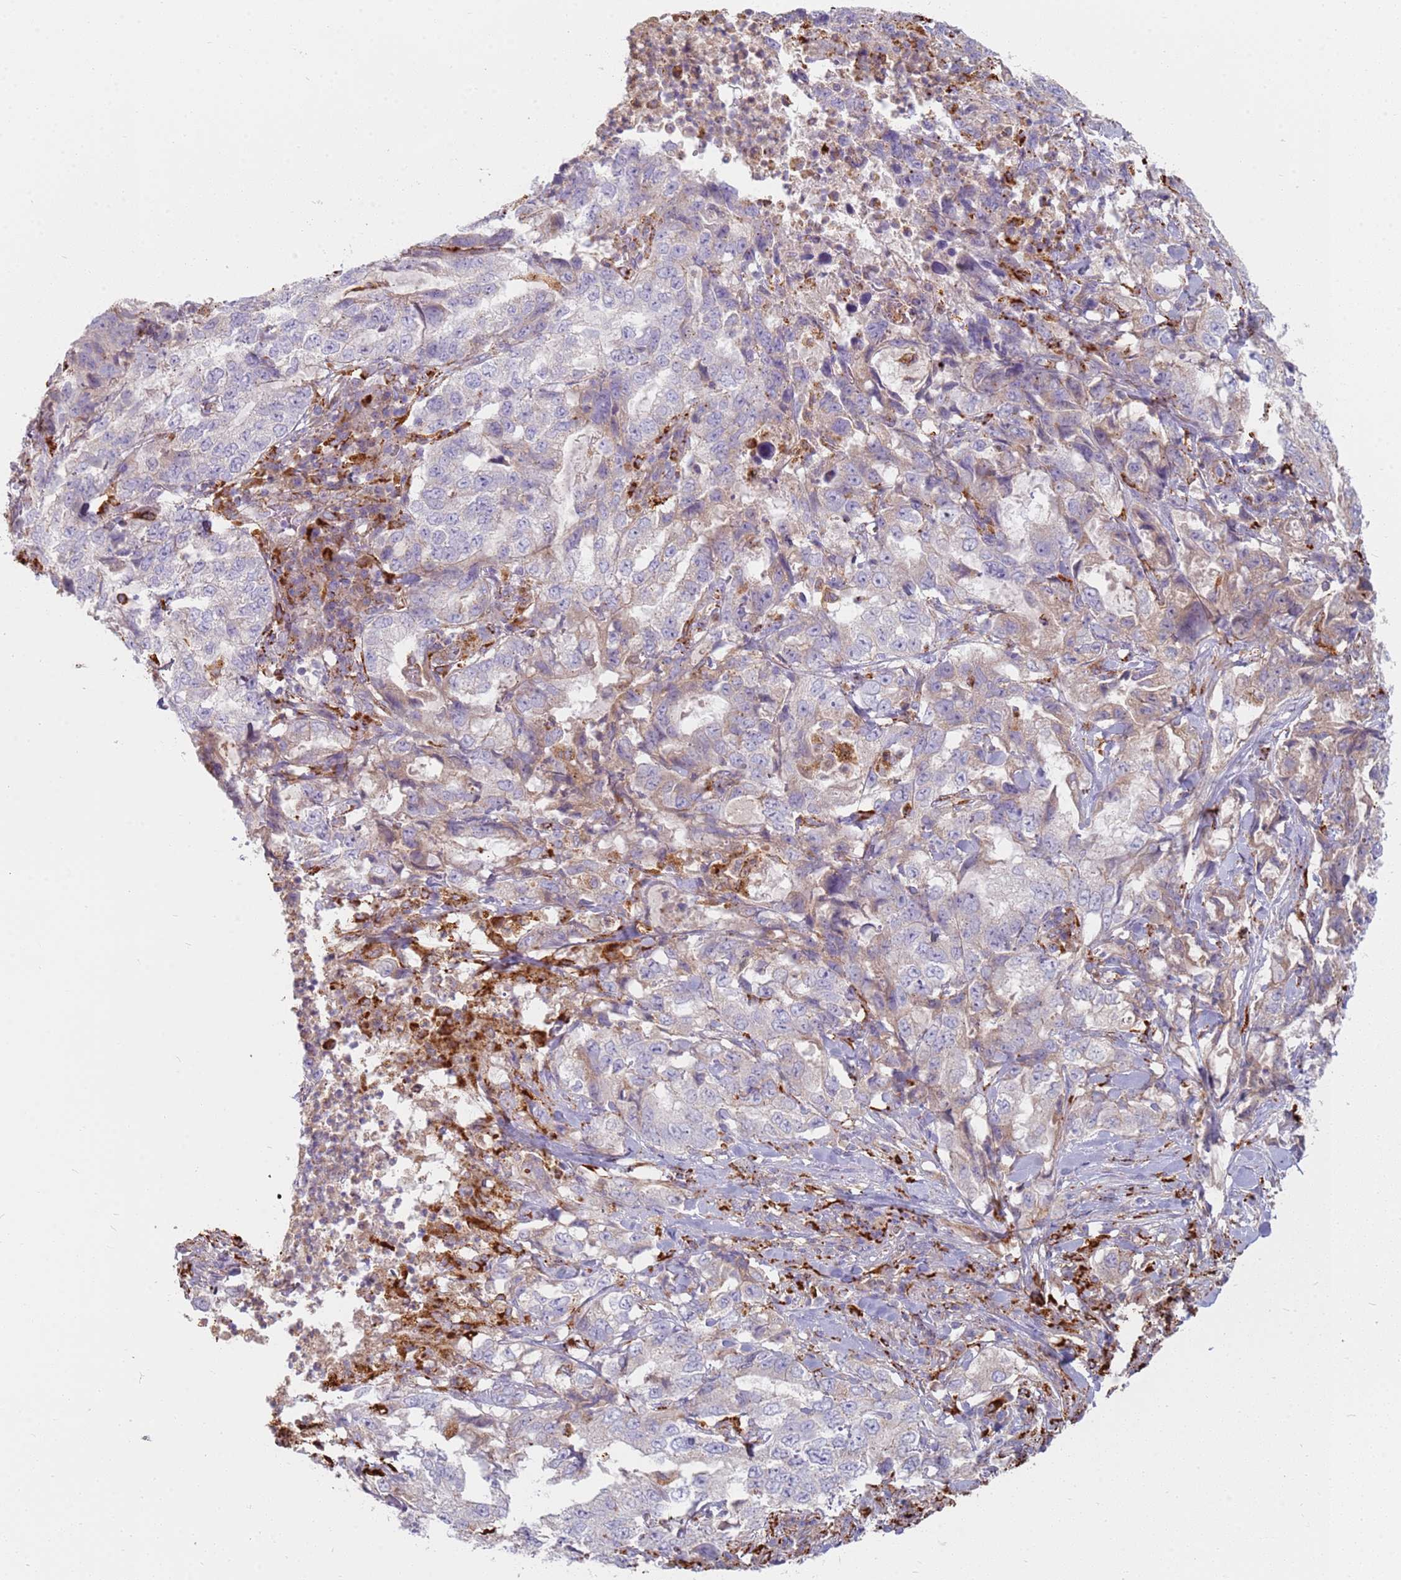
{"staining": {"intensity": "weak", "quantity": "<25%", "location": "cytoplasmic/membranous"}, "tissue": "lung cancer", "cell_type": "Tumor cells", "image_type": "cancer", "snomed": [{"axis": "morphology", "description": "Adenocarcinoma, NOS"}, {"axis": "topography", "description": "Lung"}], "caption": "Human adenocarcinoma (lung) stained for a protein using immunohistochemistry (IHC) exhibits no positivity in tumor cells.", "gene": "TMEM229B", "patient": {"sex": "female", "age": 51}}